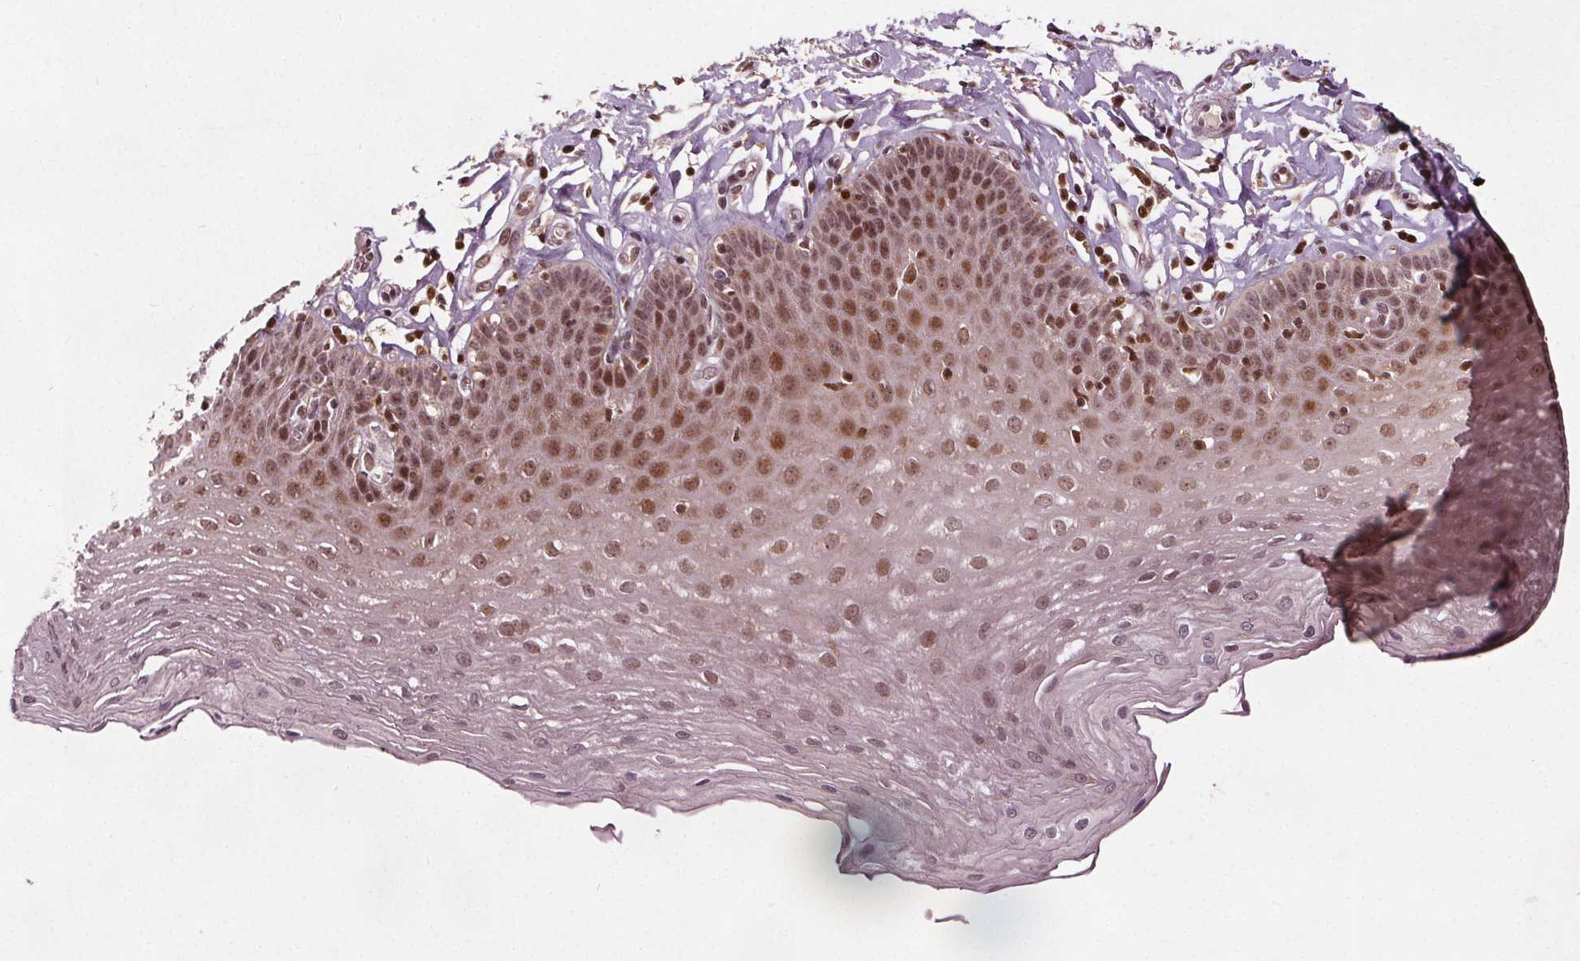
{"staining": {"intensity": "moderate", "quantity": ">75%", "location": "nuclear"}, "tissue": "esophagus", "cell_type": "Squamous epithelial cells", "image_type": "normal", "snomed": [{"axis": "morphology", "description": "Normal tissue, NOS"}, {"axis": "topography", "description": "Esophagus"}], "caption": "A medium amount of moderate nuclear staining is present in about >75% of squamous epithelial cells in benign esophagus. Nuclei are stained in blue.", "gene": "DDX11", "patient": {"sex": "female", "age": 81}}